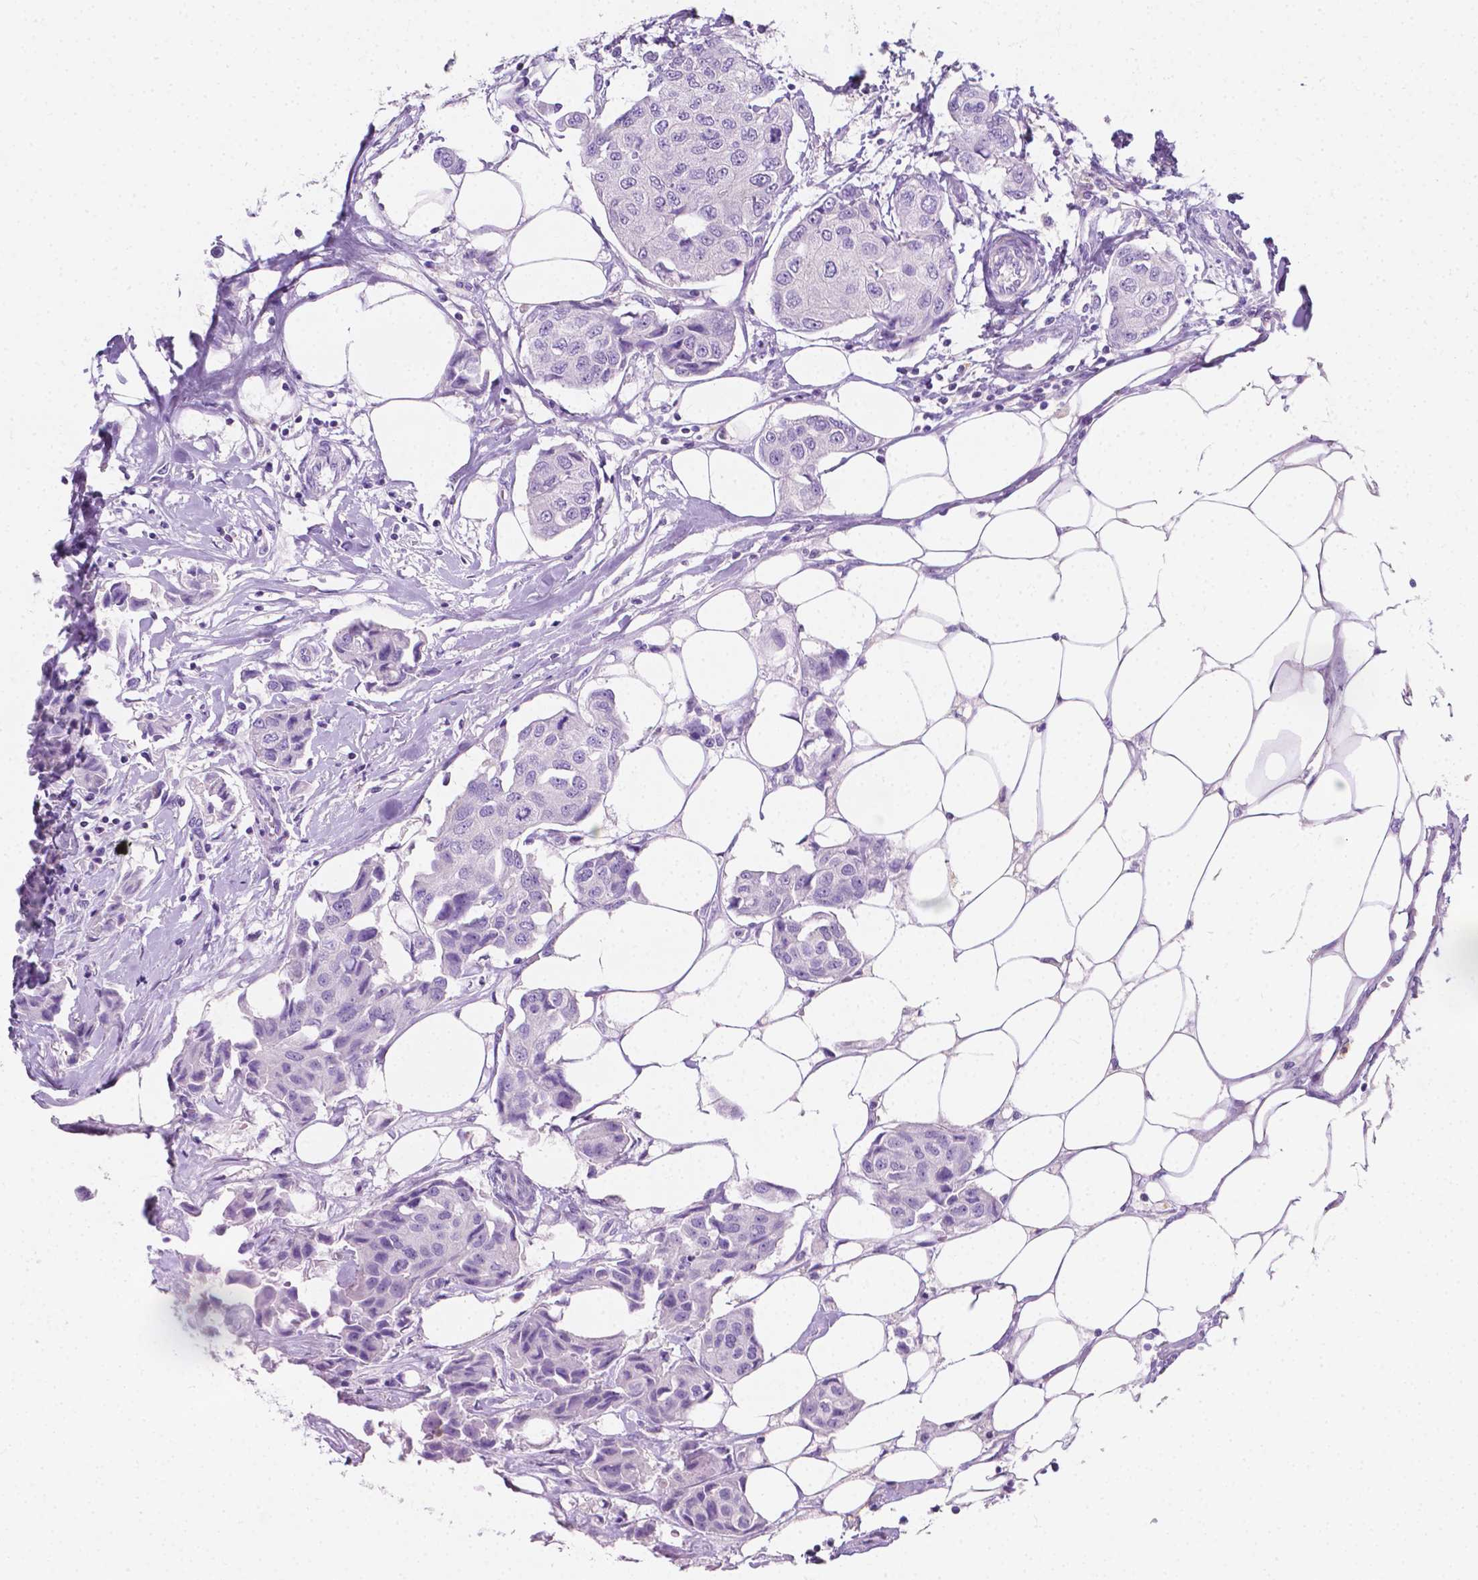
{"staining": {"intensity": "negative", "quantity": "none", "location": "none"}, "tissue": "breast cancer", "cell_type": "Tumor cells", "image_type": "cancer", "snomed": [{"axis": "morphology", "description": "Duct carcinoma"}, {"axis": "topography", "description": "Breast"}, {"axis": "topography", "description": "Lymph node"}], "caption": "DAB (3,3'-diaminobenzidine) immunohistochemical staining of human invasive ductal carcinoma (breast) demonstrates no significant expression in tumor cells.", "gene": "GNAO1", "patient": {"sex": "female", "age": 80}}